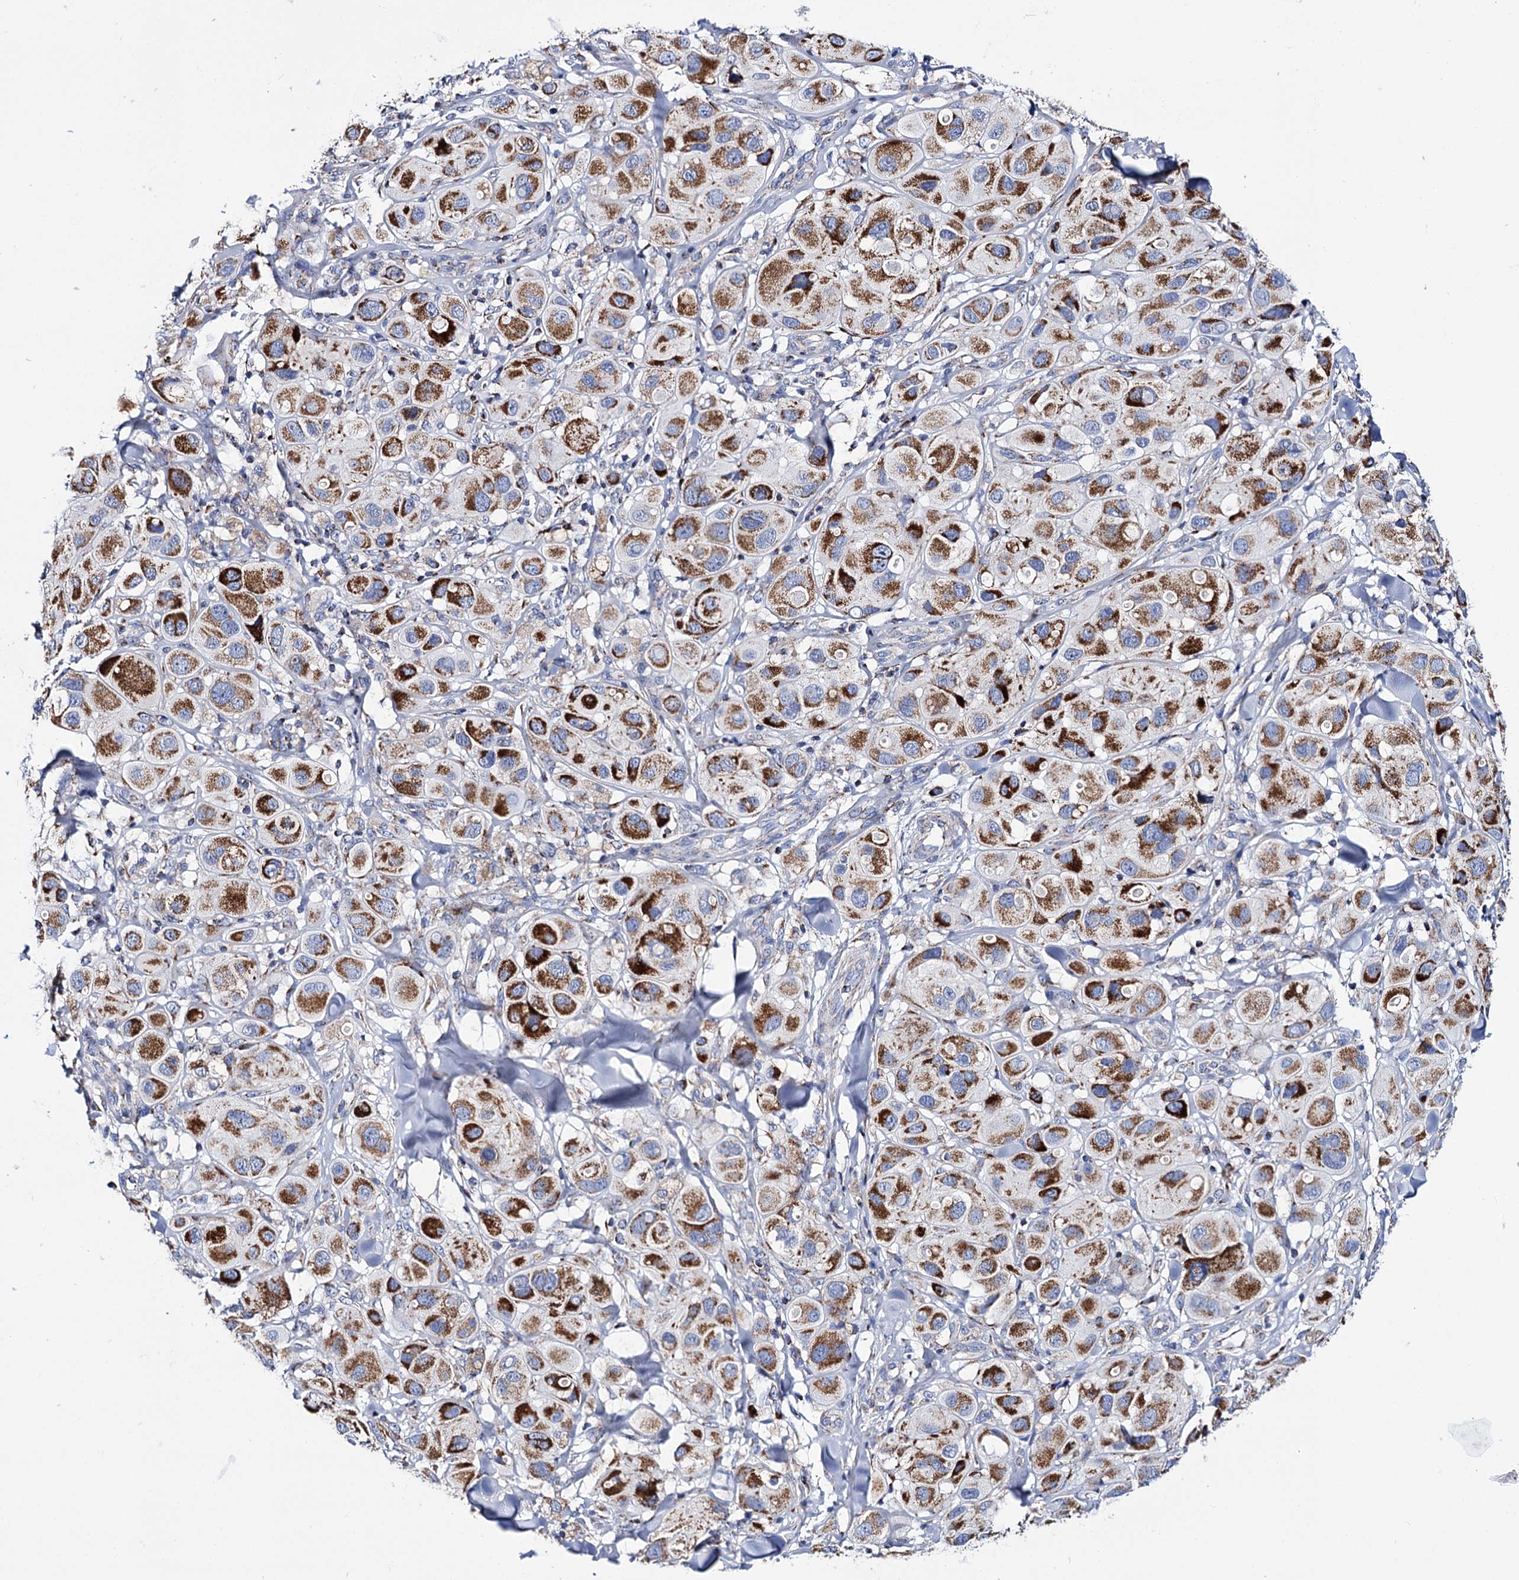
{"staining": {"intensity": "strong", "quantity": ">75%", "location": "cytoplasmic/membranous"}, "tissue": "melanoma", "cell_type": "Tumor cells", "image_type": "cancer", "snomed": [{"axis": "morphology", "description": "Malignant melanoma, Metastatic site"}, {"axis": "topography", "description": "Skin"}], "caption": "A photomicrograph of melanoma stained for a protein reveals strong cytoplasmic/membranous brown staining in tumor cells.", "gene": "UBASH3B", "patient": {"sex": "male", "age": 41}}